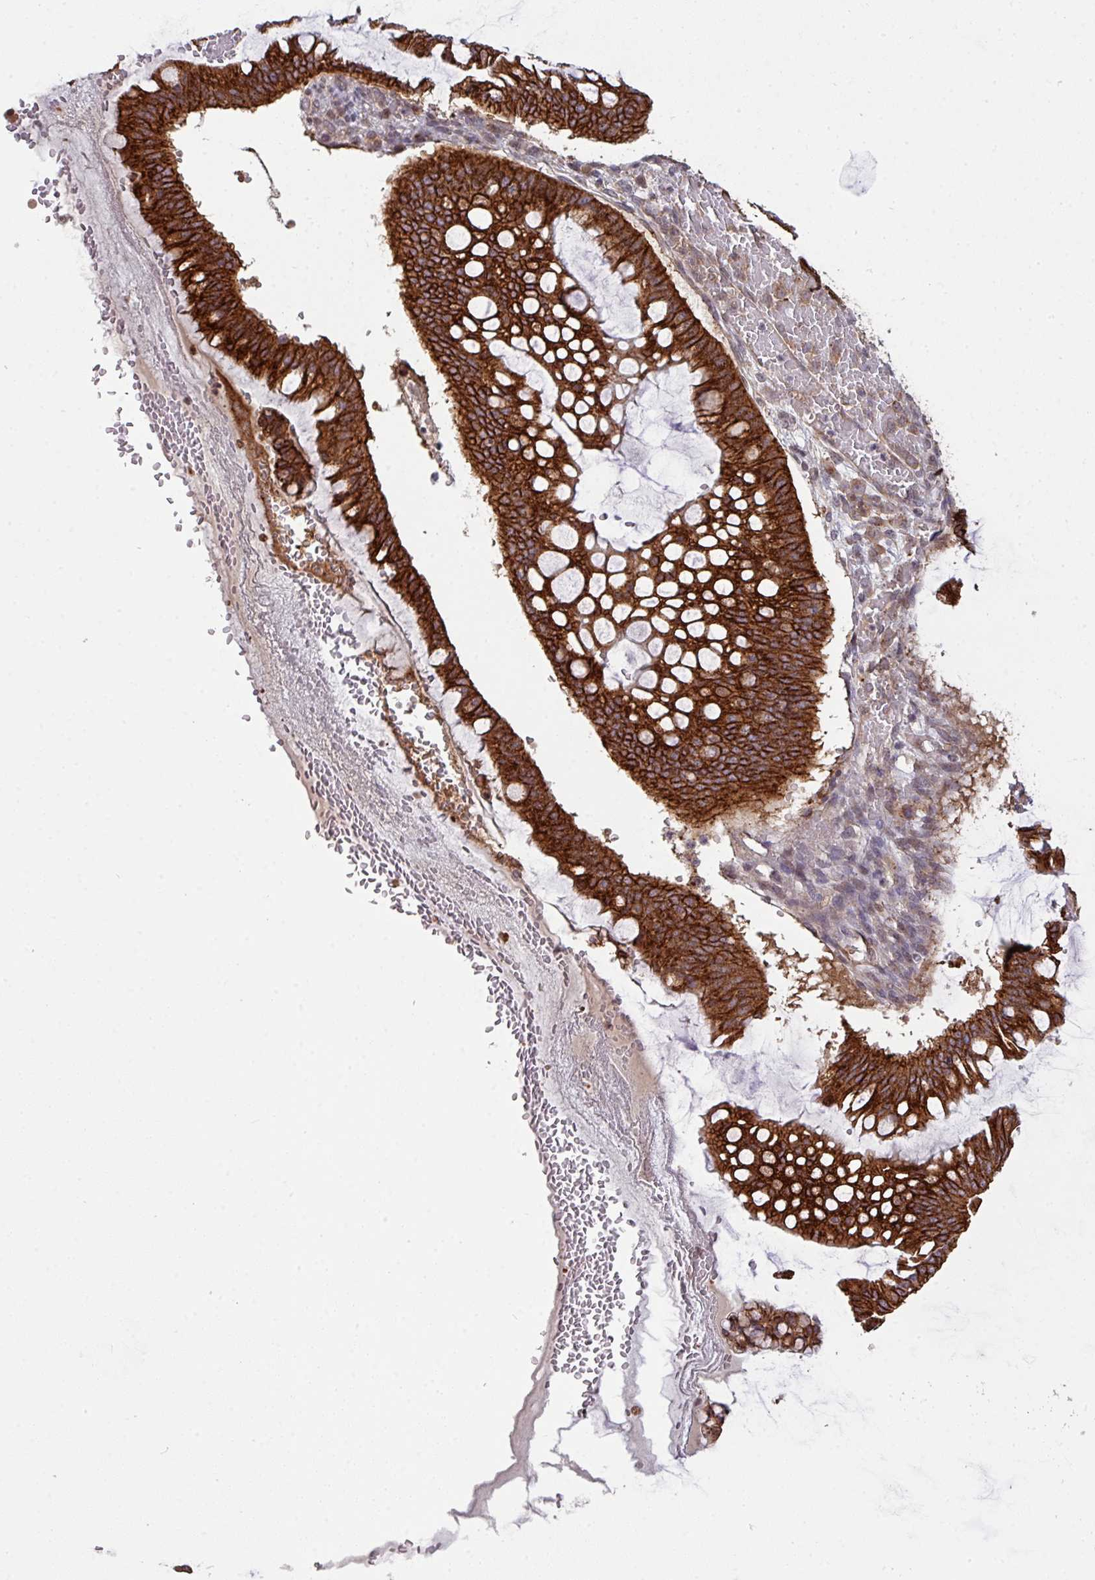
{"staining": {"intensity": "strong", "quantity": ">75%", "location": "cytoplasmic/membranous"}, "tissue": "ovarian cancer", "cell_type": "Tumor cells", "image_type": "cancer", "snomed": [{"axis": "morphology", "description": "Cystadenocarcinoma, mucinous, NOS"}, {"axis": "topography", "description": "Ovary"}], "caption": "This is an image of IHC staining of ovarian cancer (mucinous cystadenocarcinoma), which shows strong positivity in the cytoplasmic/membranous of tumor cells.", "gene": "CYFIP2", "patient": {"sex": "female", "age": 73}}